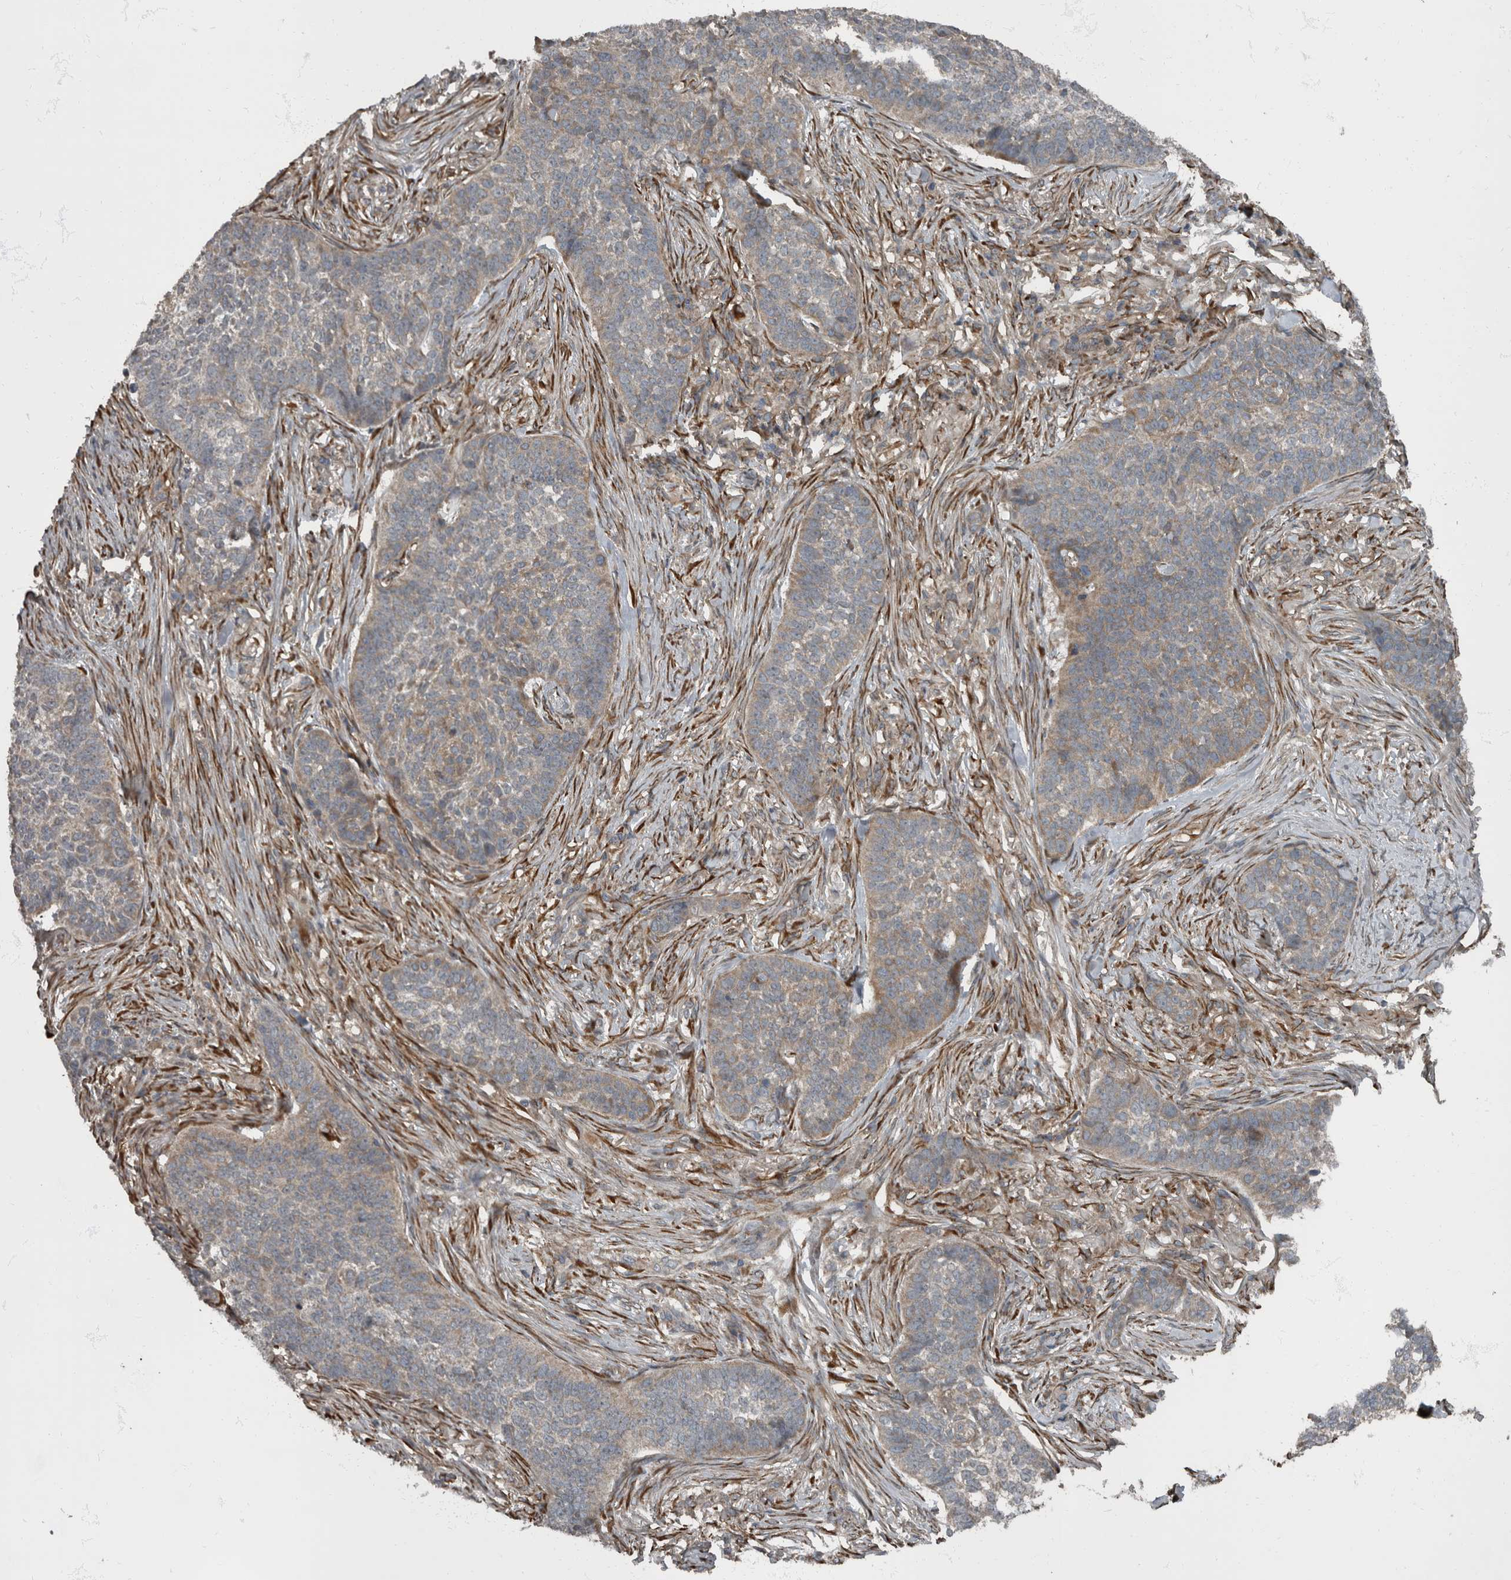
{"staining": {"intensity": "weak", "quantity": ">75%", "location": "cytoplasmic/membranous"}, "tissue": "skin cancer", "cell_type": "Tumor cells", "image_type": "cancer", "snomed": [{"axis": "morphology", "description": "Basal cell carcinoma"}, {"axis": "topography", "description": "Skin"}], "caption": "Basal cell carcinoma (skin) tissue reveals weak cytoplasmic/membranous expression in about >75% of tumor cells", "gene": "RABGGTB", "patient": {"sex": "male", "age": 85}}